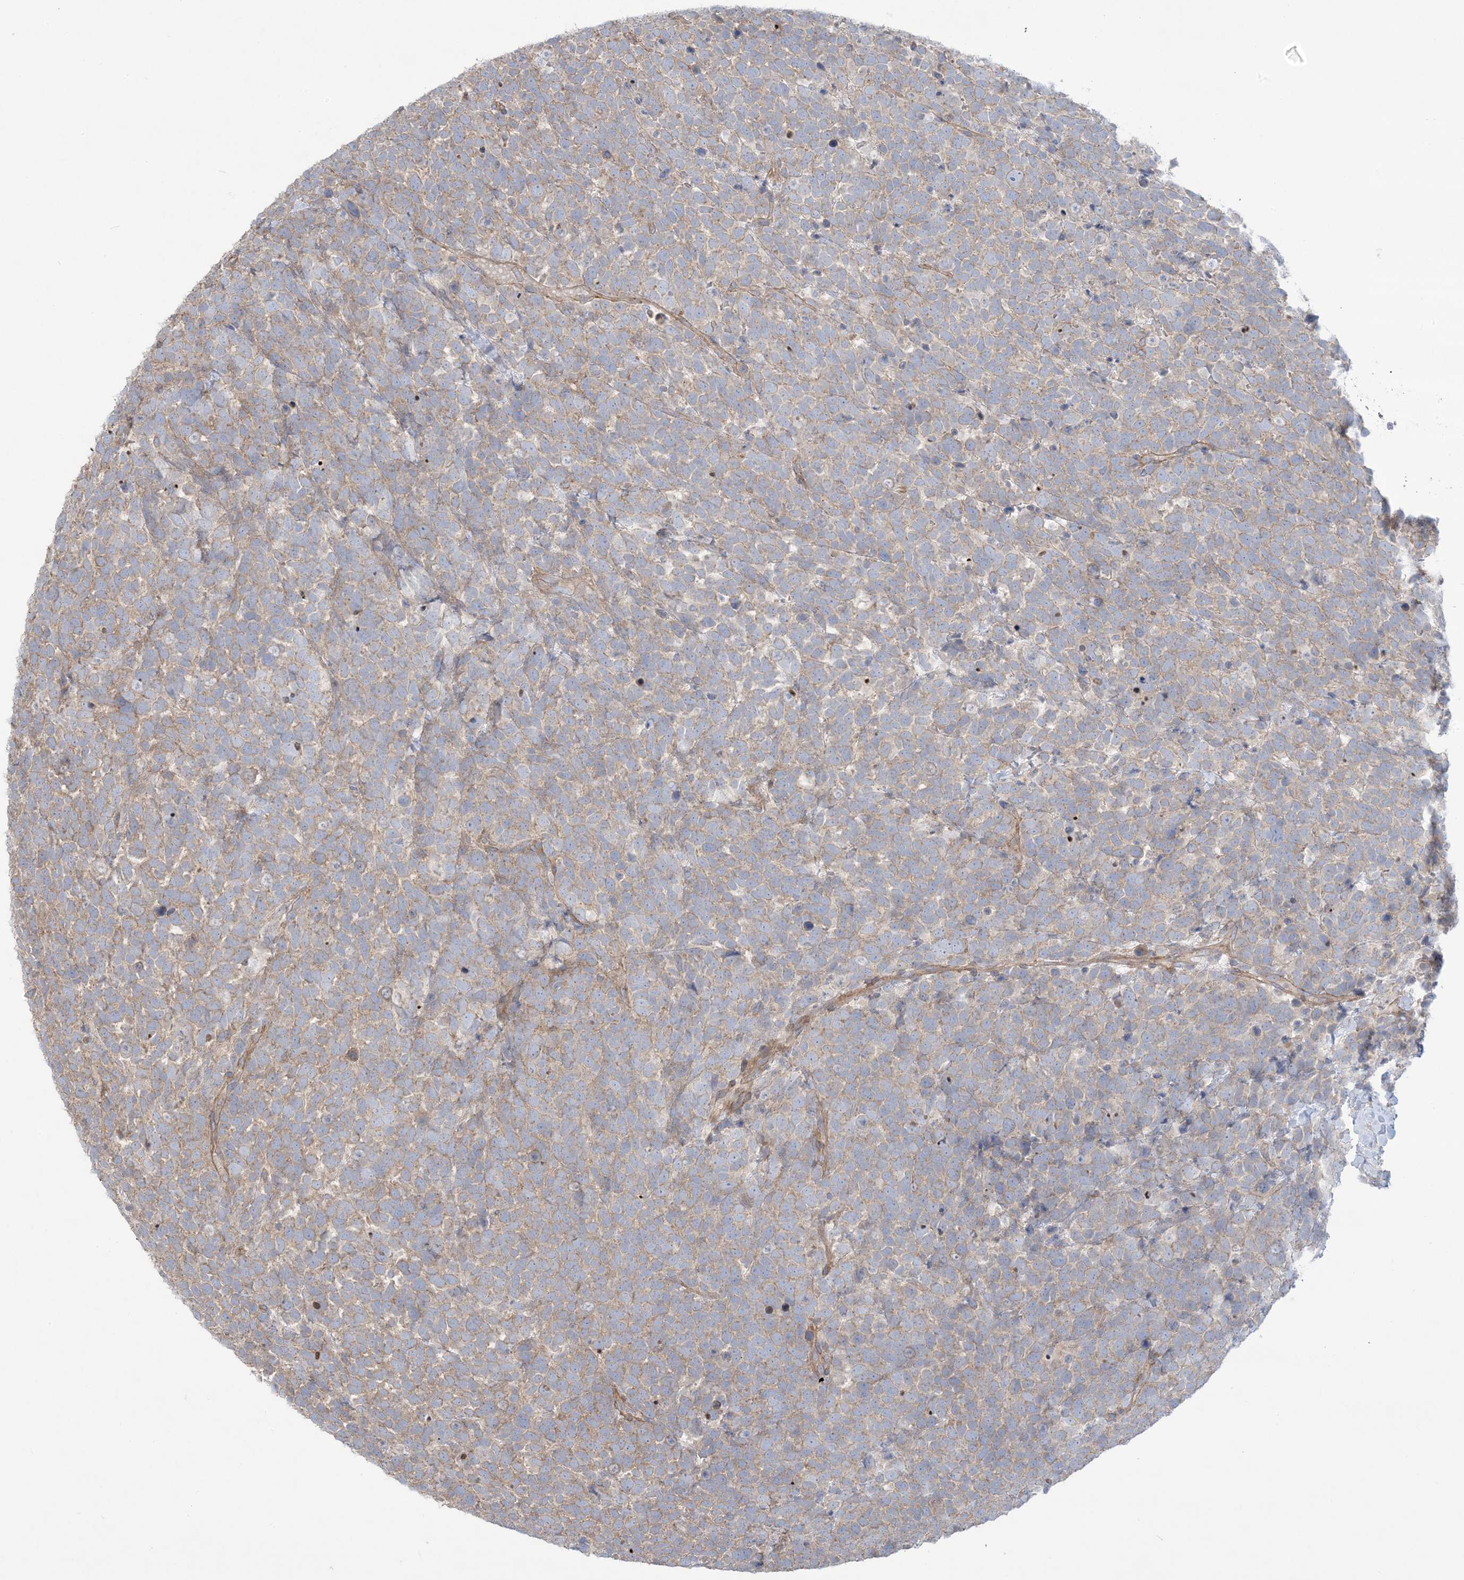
{"staining": {"intensity": "weak", "quantity": ">75%", "location": "cytoplasmic/membranous"}, "tissue": "urothelial cancer", "cell_type": "Tumor cells", "image_type": "cancer", "snomed": [{"axis": "morphology", "description": "Urothelial carcinoma, High grade"}, {"axis": "topography", "description": "Urinary bladder"}], "caption": "Weak cytoplasmic/membranous expression for a protein is present in approximately >75% of tumor cells of high-grade urothelial carcinoma using immunohistochemistry.", "gene": "CCNY", "patient": {"sex": "female", "age": 82}}